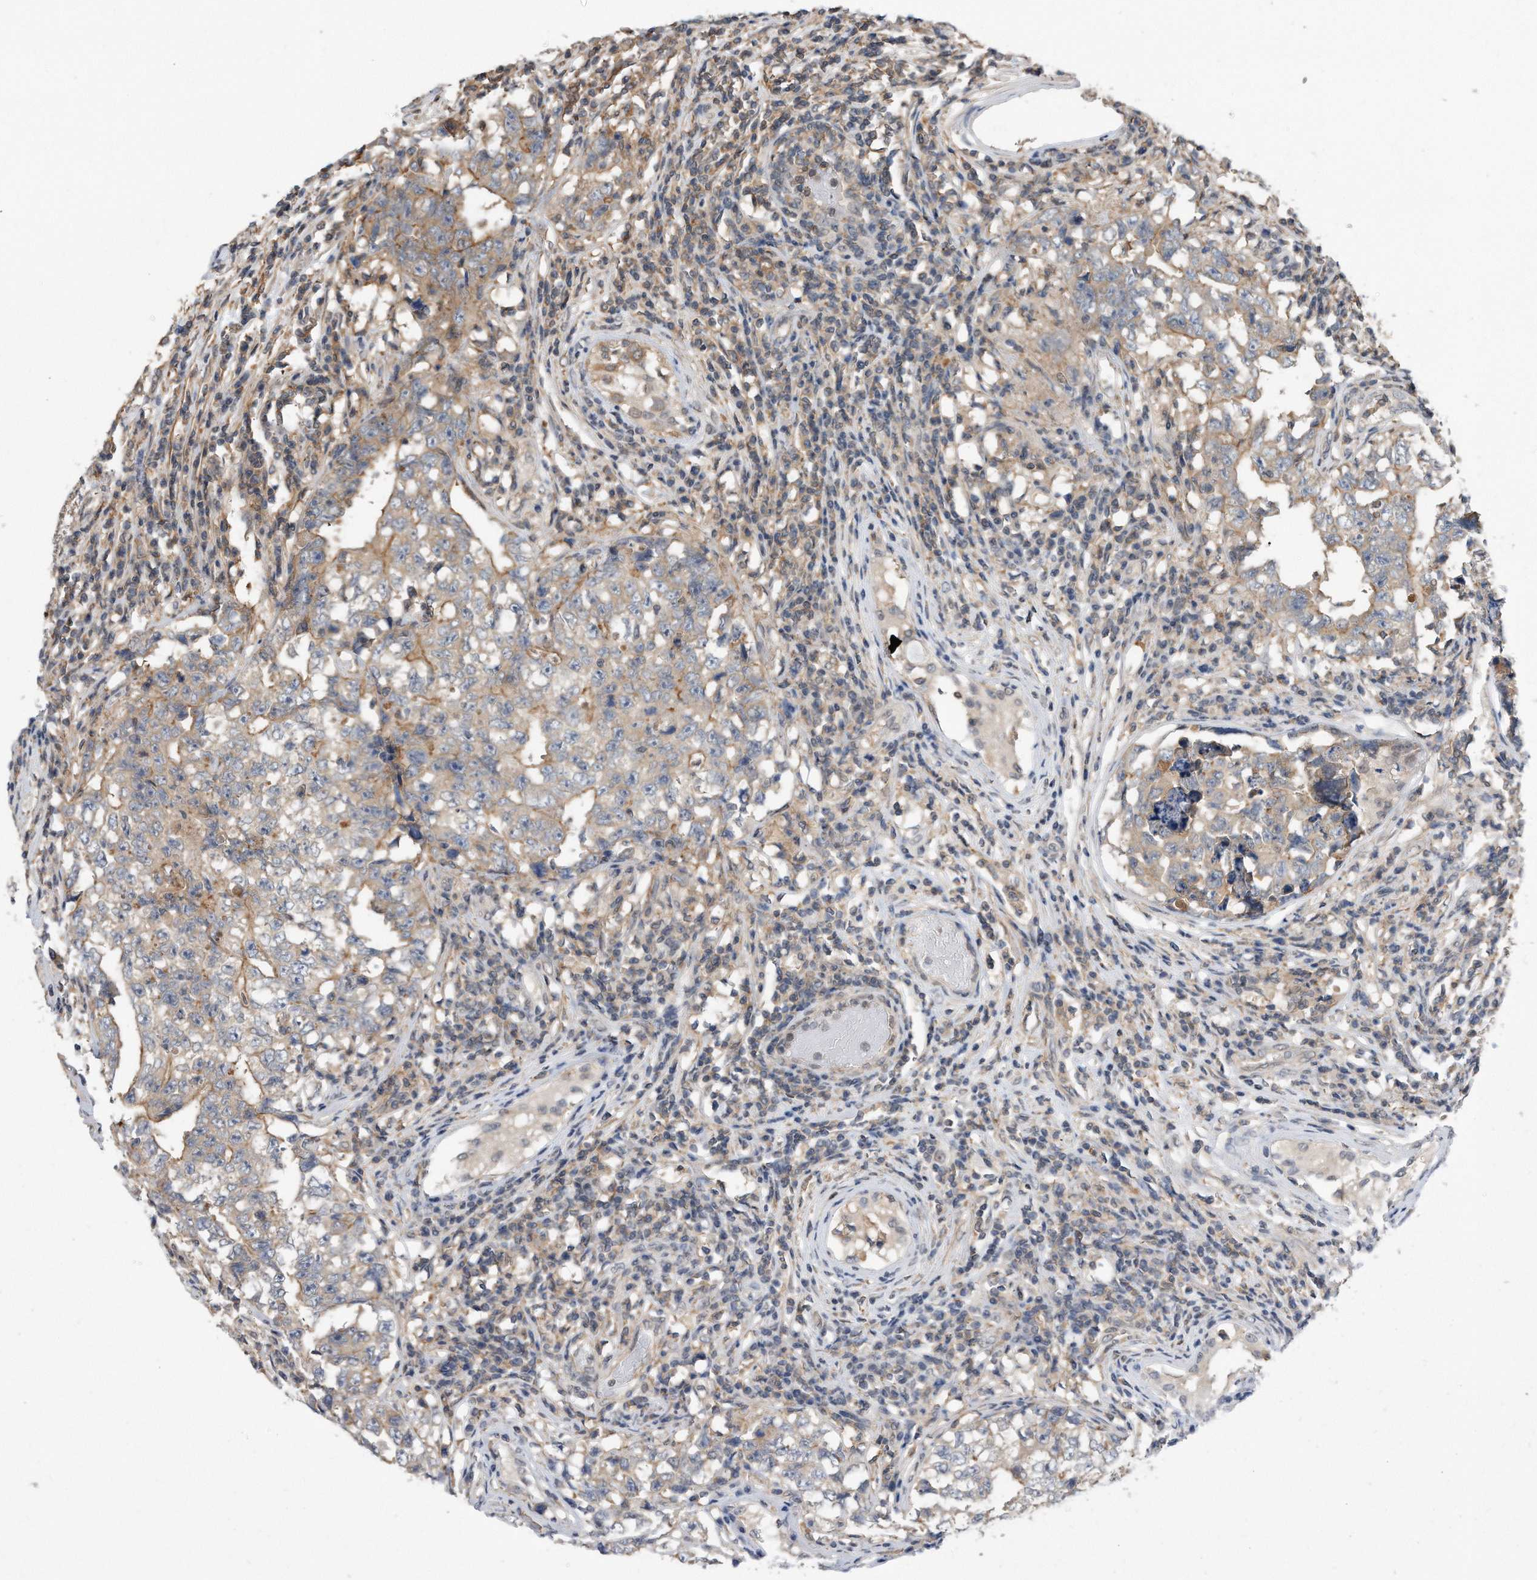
{"staining": {"intensity": "weak", "quantity": "<25%", "location": "cytoplasmic/membranous"}, "tissue": "testis cancer", "cell_type": "Tumor cells", "image_type": "cancer", "snomed": [{"axis": "morphology", "description": "Carcinoma, Embryonal, NOS"}, {"axis": "topography", "description": "Testis"}], "caption": "DAB (3,3'-diaminobenzidine) immunohistochemical staining of human testis embryonal carcinoma exhibits no significant expression in tumor cells.", "gene": "TCP1", "patient": {"sex": "male", "age": 26}}